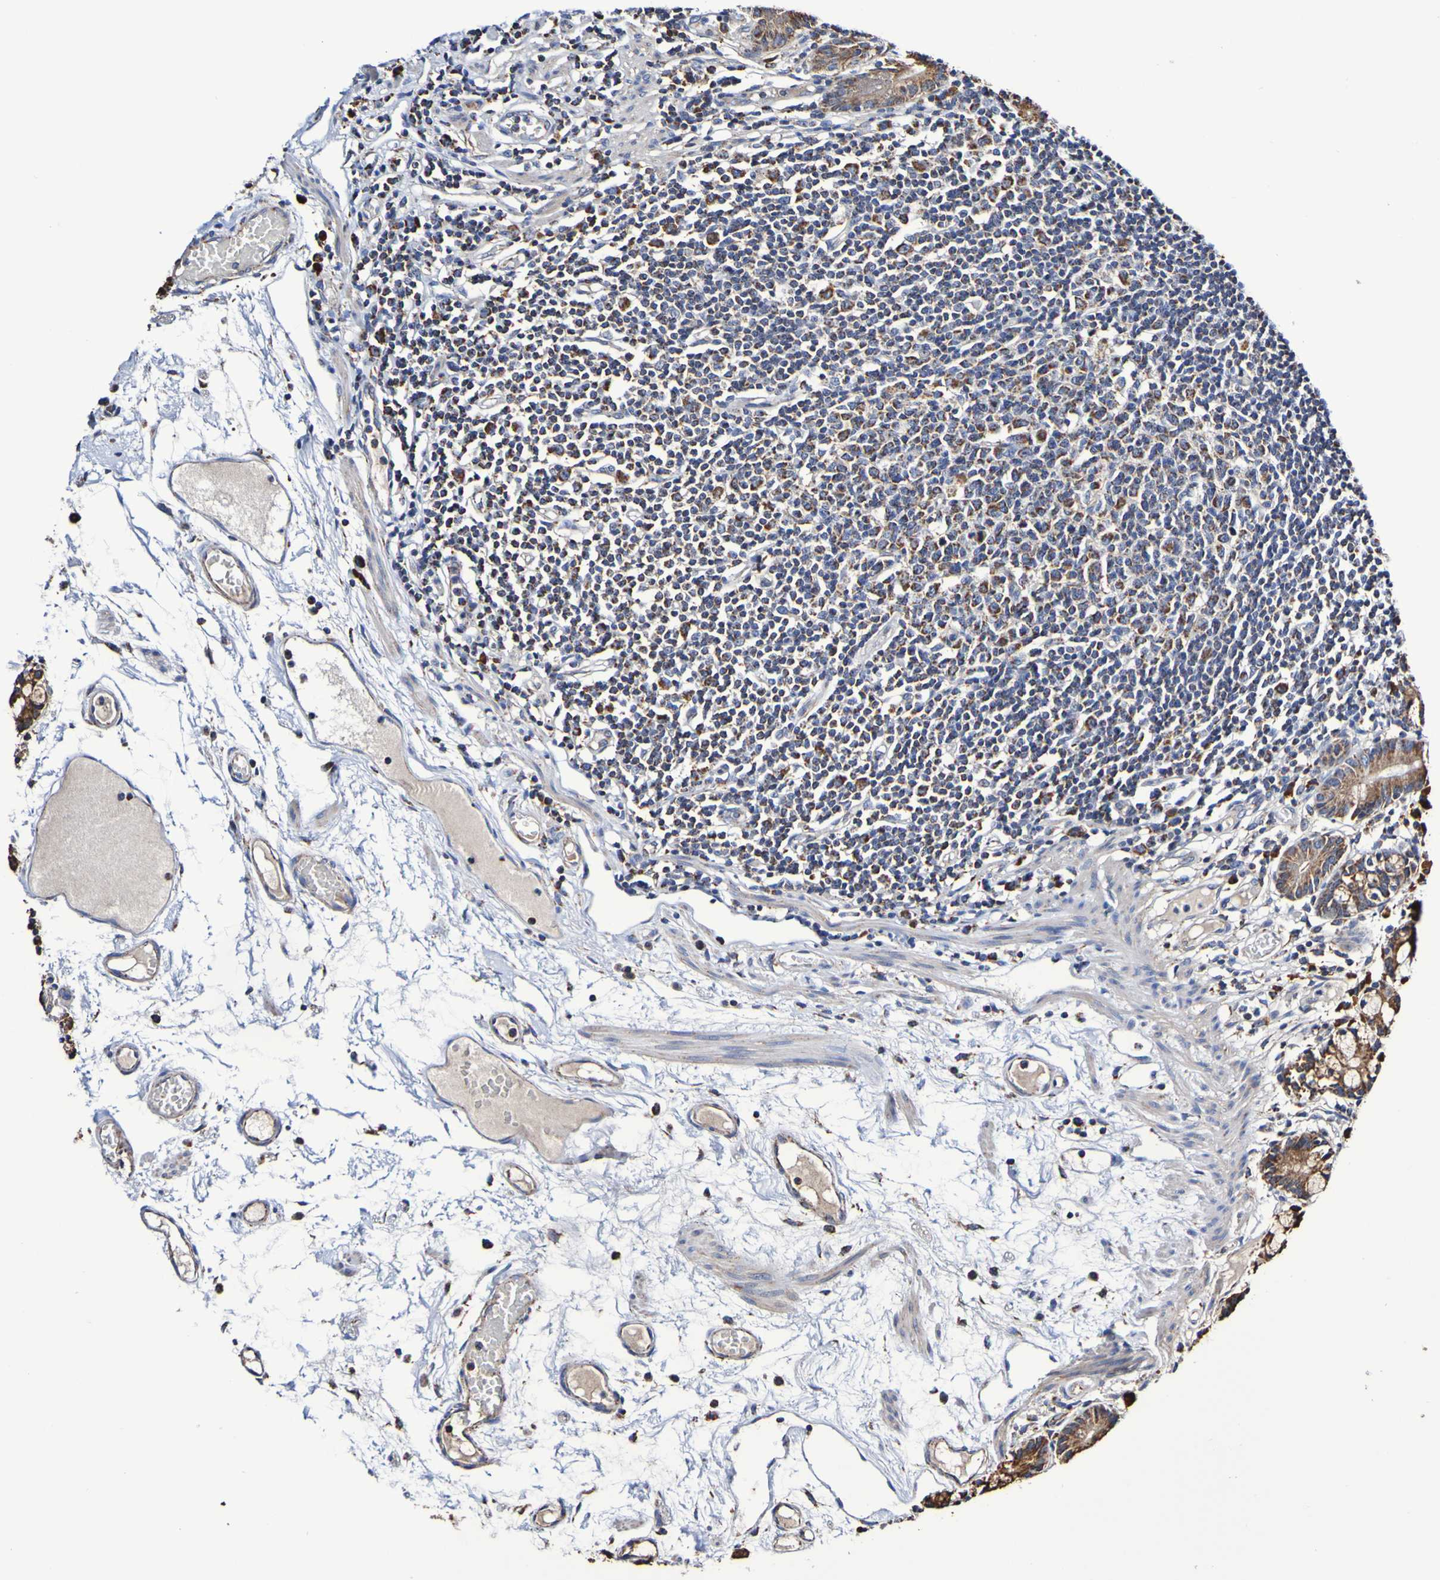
{"staining": {"intensity": "moderate", "quantity": ">75%", "location": "cytoplasmic/membranous"}, "tissue": "small intestine", "cell_type": "Glandular cells", "image_type": "normal", "snomed": [{"axis": "morphology", "description": "Normal tissue, NOS"}, {"axis": "morphology", "description": "Cystadenocarcinoma, serous, Metastatic site"}, {"axis": "topography", "description": "Small intestine"}], "caption": "A photomicrograph showing moderate cytoplasmic/membranous expression in about >75% of glandular cells in benign small intestine, as visualized by brown immunohistochemical staining.", "gene": "IL18R1", "patient": {"sex": "female", "age": 61}}